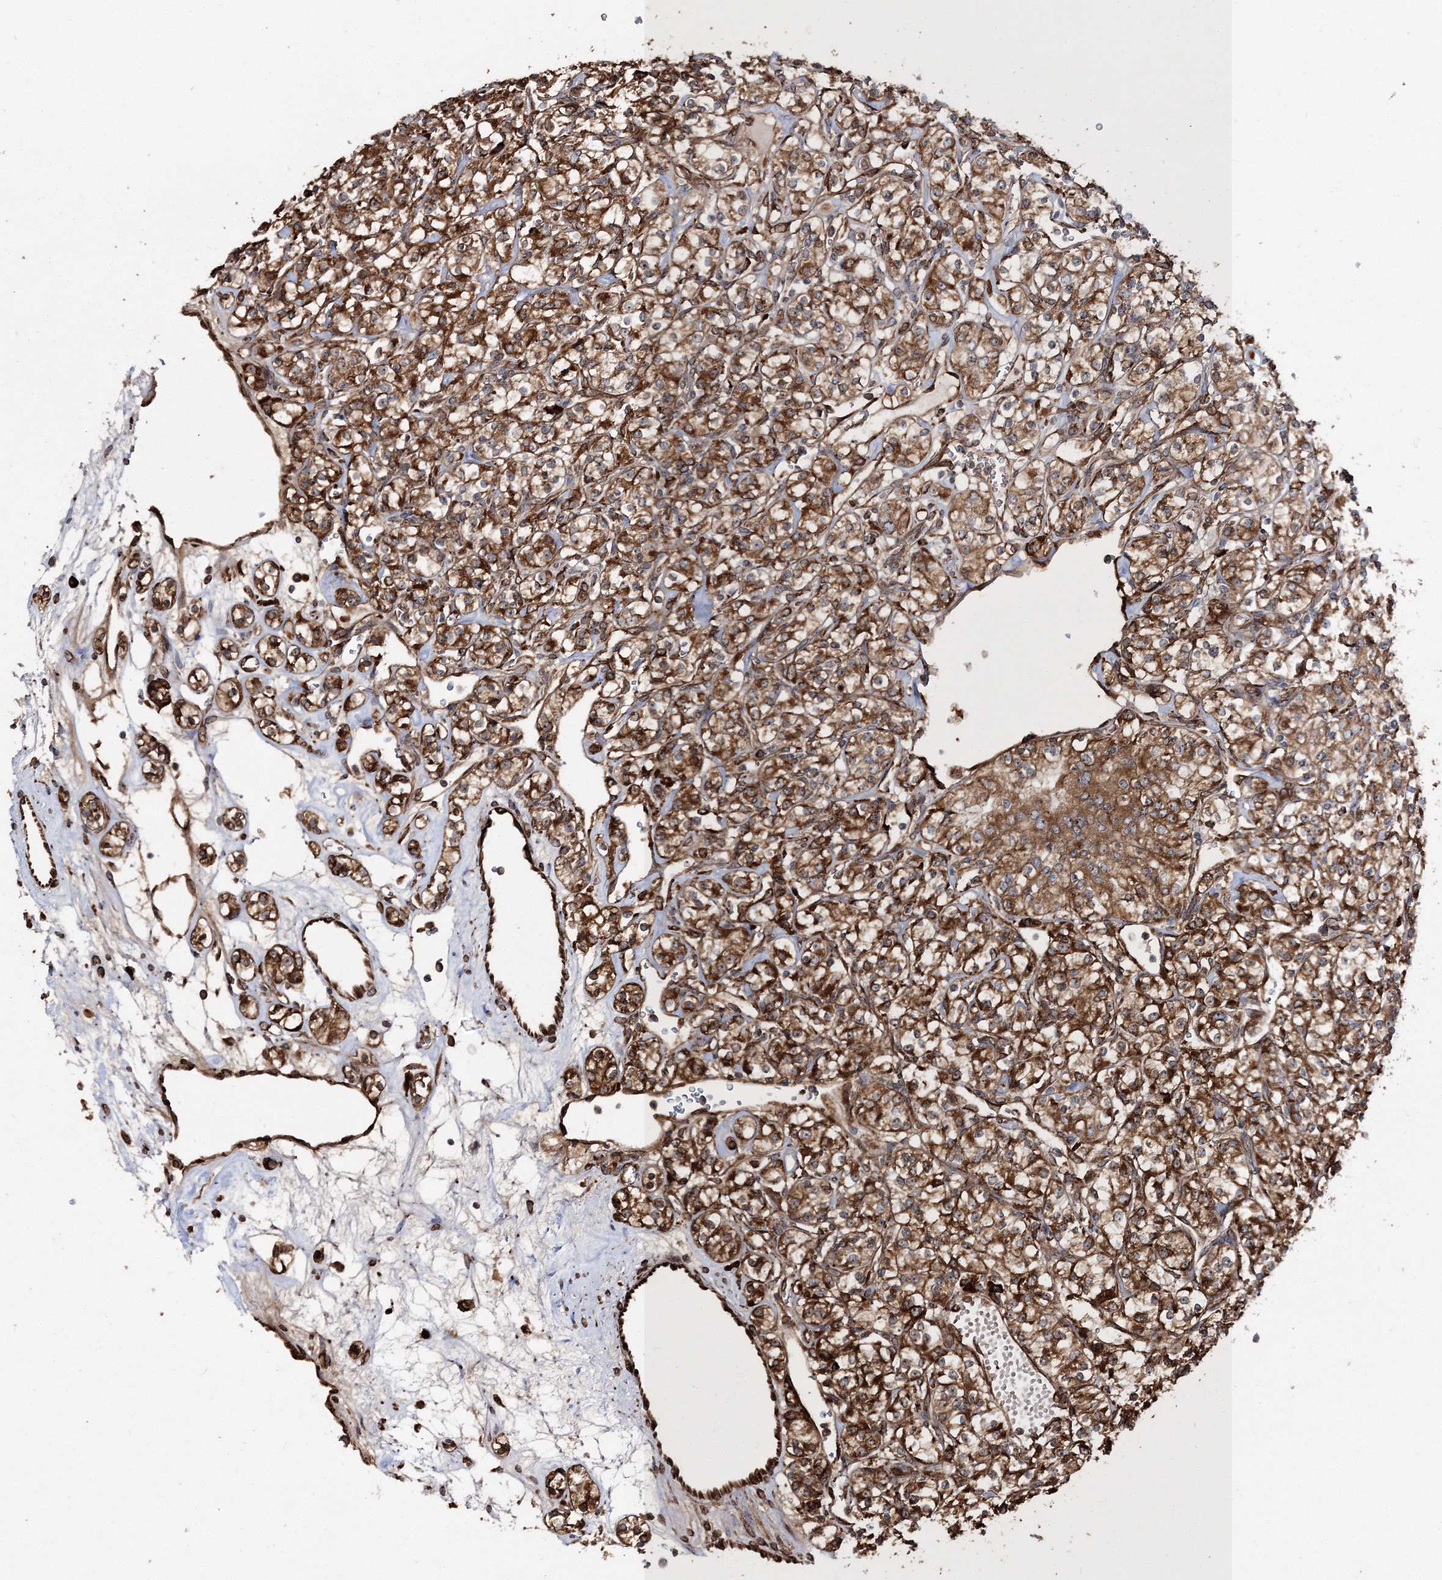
{"staining": {"intensity": "strong", "quantity": ">75%", "location": "cytoplasmic/membranous"}, "tissue": "renal cancer", "cell_type": "Tumor cells", "image_type": "cancer", "snomed": [{"axis": "morphology", "description": "Adenocarcinoma, NOS"}, {"axis": "topography", "description": "Kidney"}], "caption": "Strong cytoplasmic/membranous staining for a protein is appreciated in approximately >75% of tumor cells of renal cancer (adenocarcinoma) using IHC.", "gene": "SCRN3", "patient": {"sex": "male", "age": 77}}